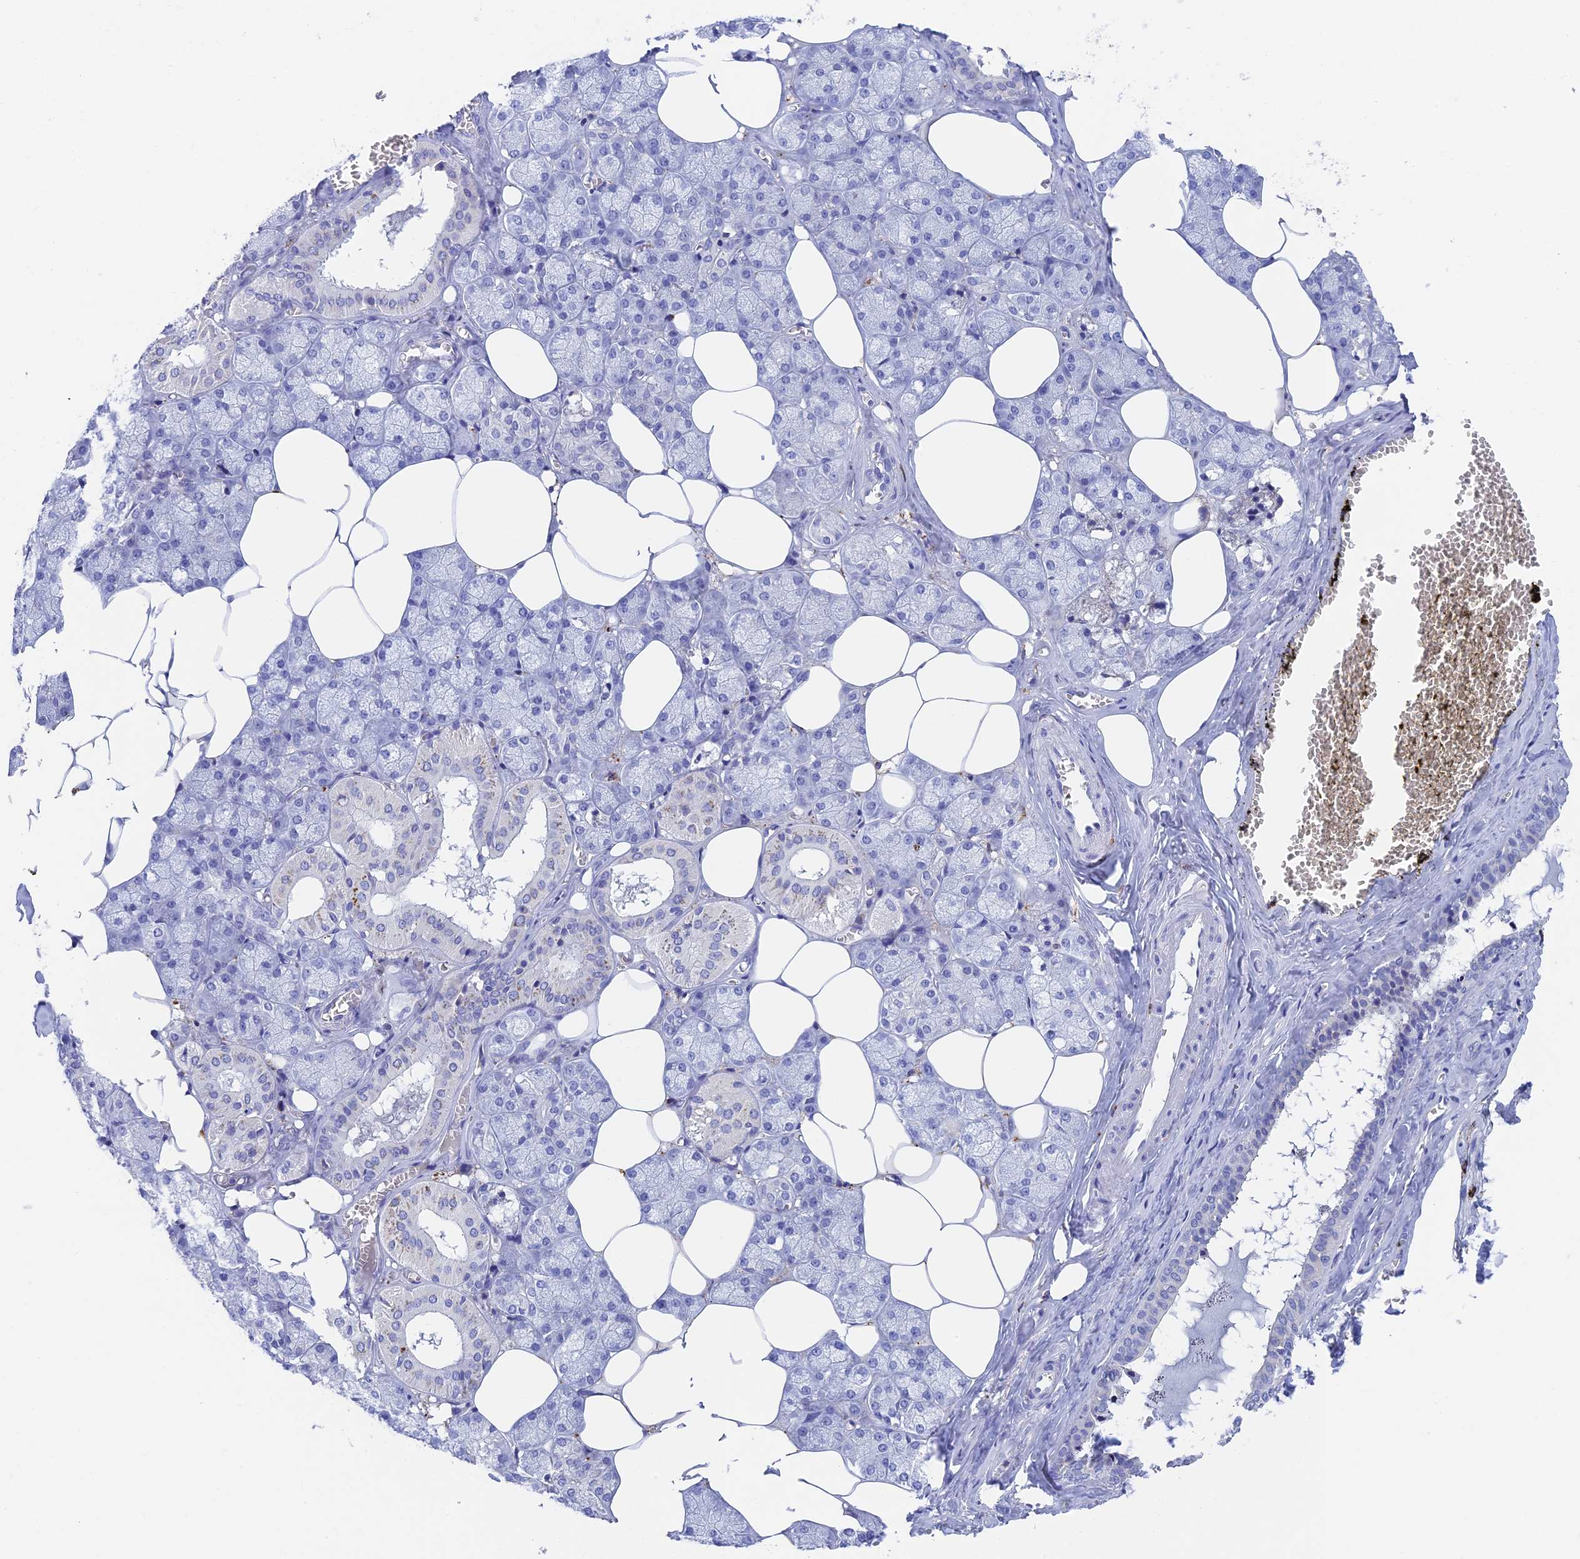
{"staining": {"intensity": "negative", "quantity": "none", "location": "none"}, "tissue": "salivary gland", "cell_type": "Glandular cells", "image_type": "normal", "snomed": [{"axis": "morphology", "description": "Normal tissue, NOS"}, {"axis": "topography", "description": "Salivary gland"}], "caption": "This image is of benign salivary gland stained with immunohistochemistry to label a protein in brown with the nuclei are counter-stained blue. There is no positivity in glandular cells.", "gene": "ADAMTS13", "patient": {"sex": "male", "age": 62}}